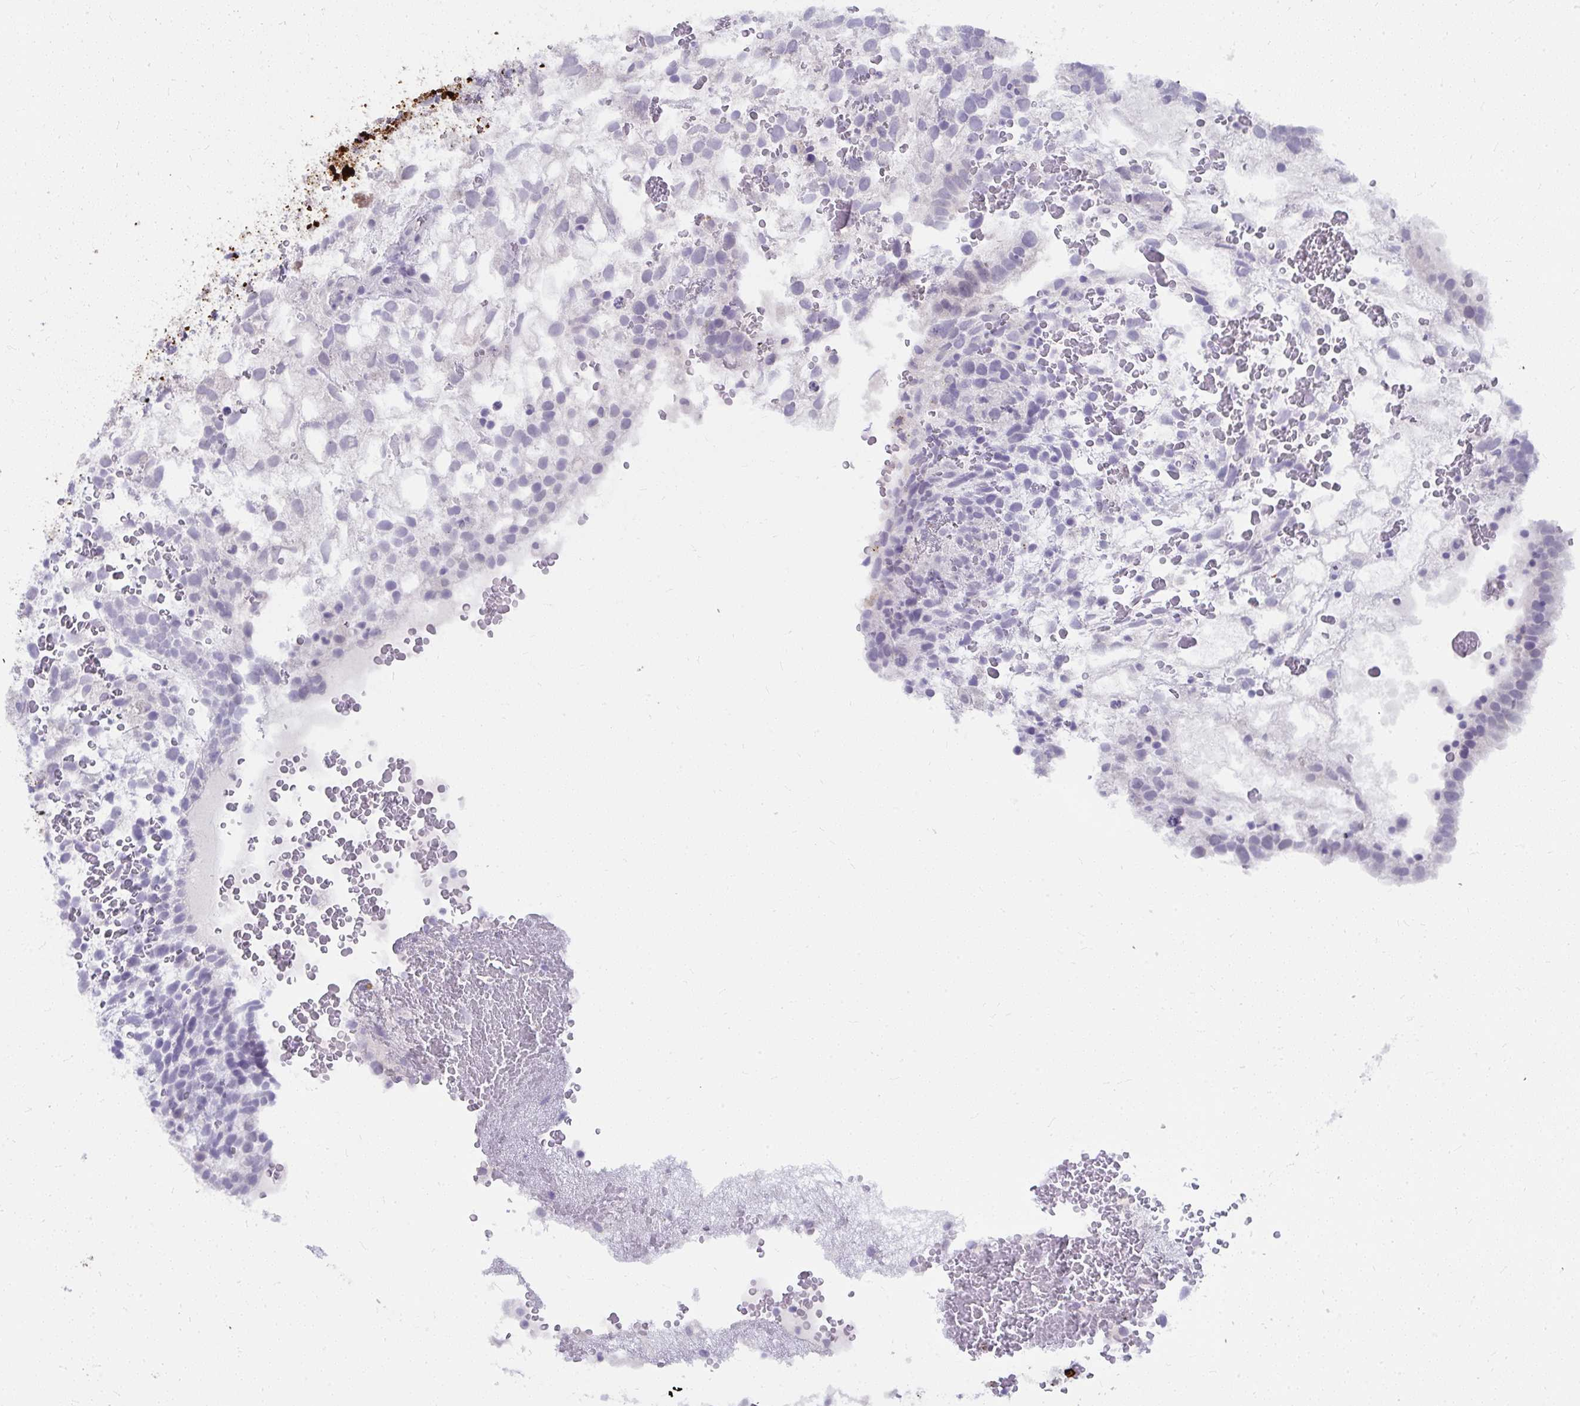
{"staining": {"intensity": "negative", "quantity": "none", "location": "none"}, "tissue": "testis cancer", "cell_type": "Tumor cells", "image_type": "cancer", "snomed": [{"axis": "morphology", "description": "Normal tissue, NOS"}, {"axis": "morphology", "description": "Carcinoma, Embryonal, NOS"}, {"axis": "topography", "description": "Testis"}], "caption": "DAB immunohistochemical staining of human testis embryonal carcinoma demonstrates no significant staining in tumor cells.", "gene": "UGT3A2", "patient": {"sex": "male", "age": 32}}